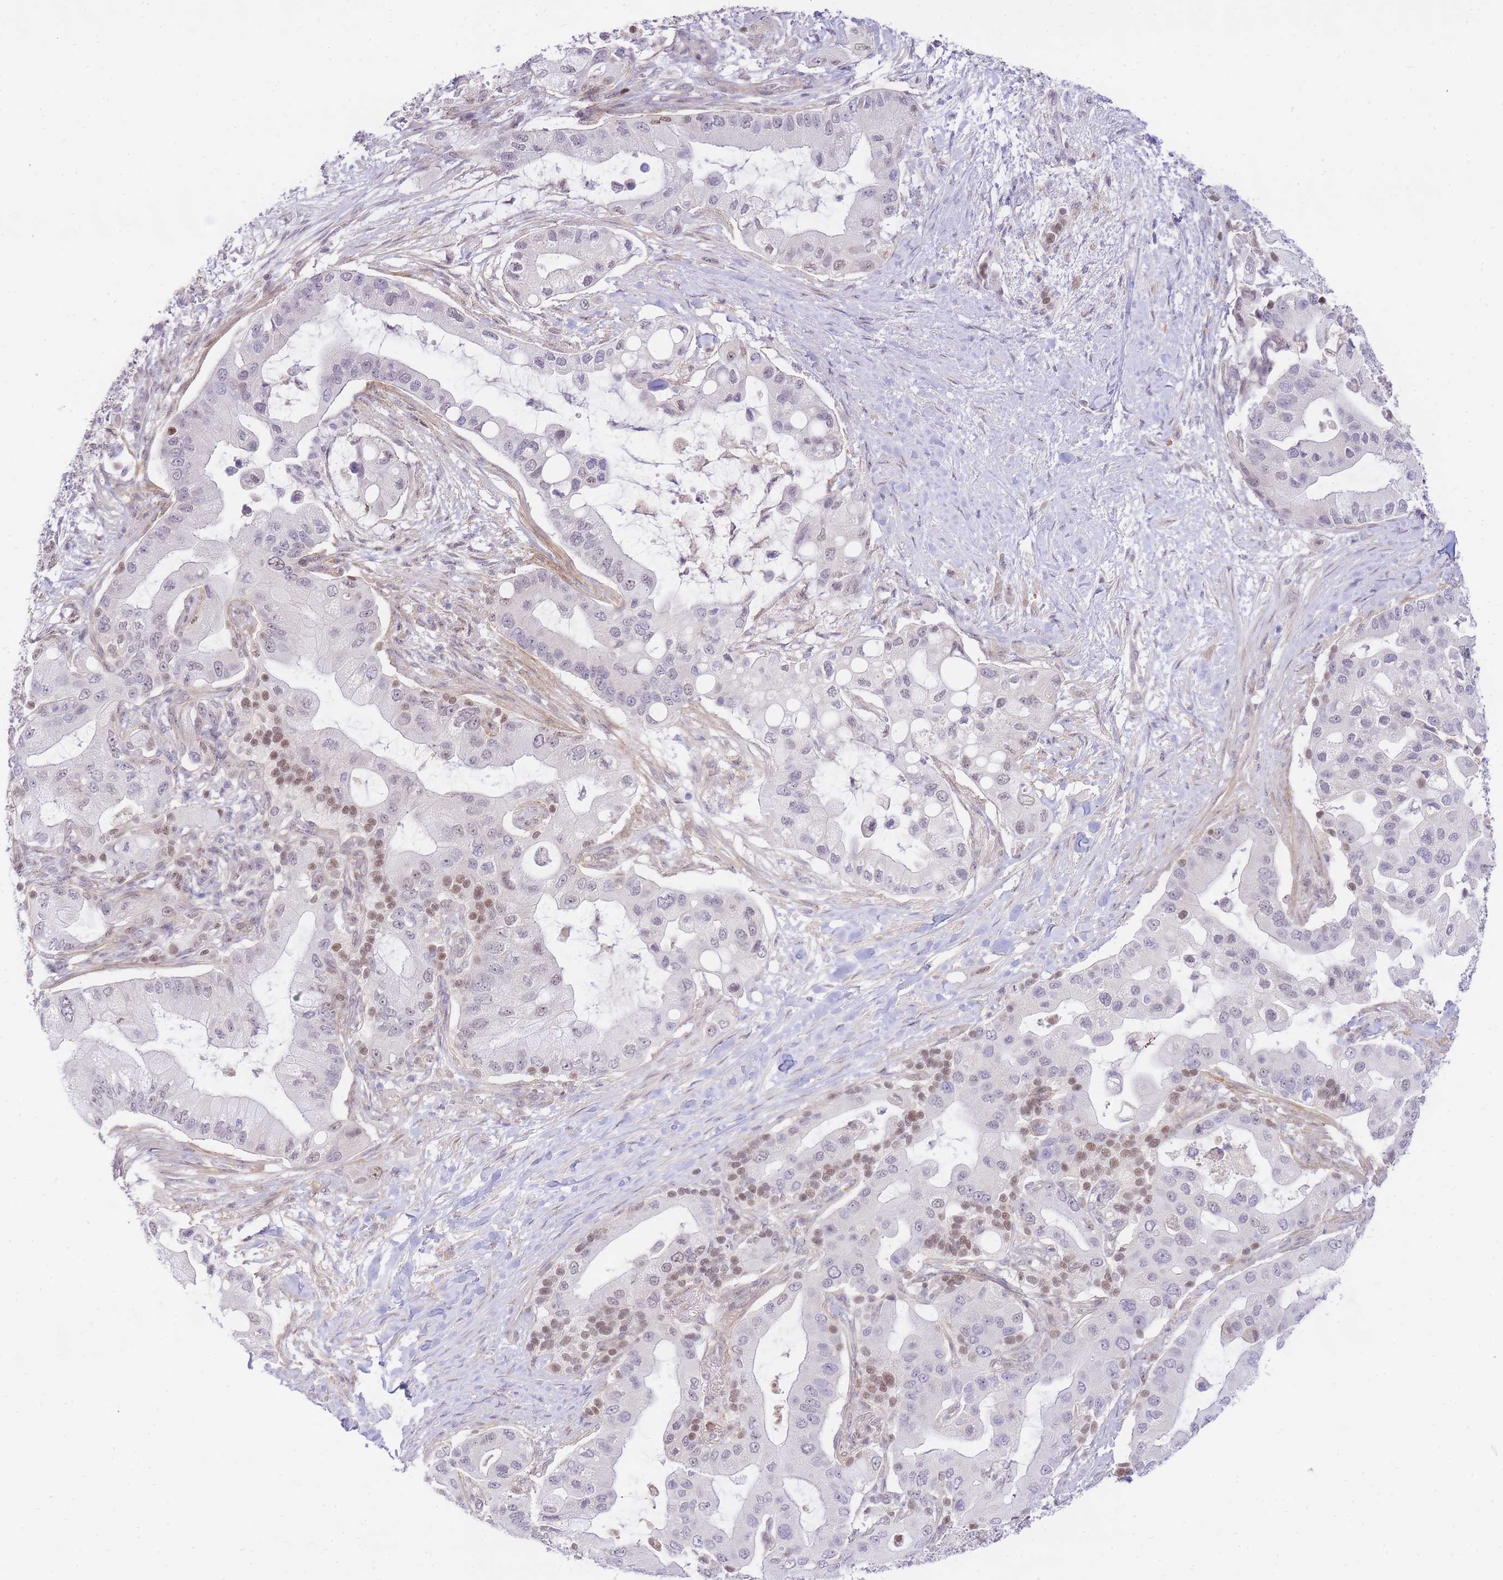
{"staining": {"intensity": "moderate", "quantity": "<25%", "location": "nuclear"}, "tissue": "pancreatic cancer", "cell_type": "Tumor cells", "image_type": "cancer", "snomed": [{"axis": "morphology", "description": "Adenocarcinoma, NOS"}, {"axis": "topography", "description": "Pancreas"}], "caption": "This is a histology image of IHC staining of adenocarcinoma (pancreatic), which shows moderate positivity in the nuclear of tumor cells.", "gene": "TLE2", "patient": {"sex": "male", "age": 57}}